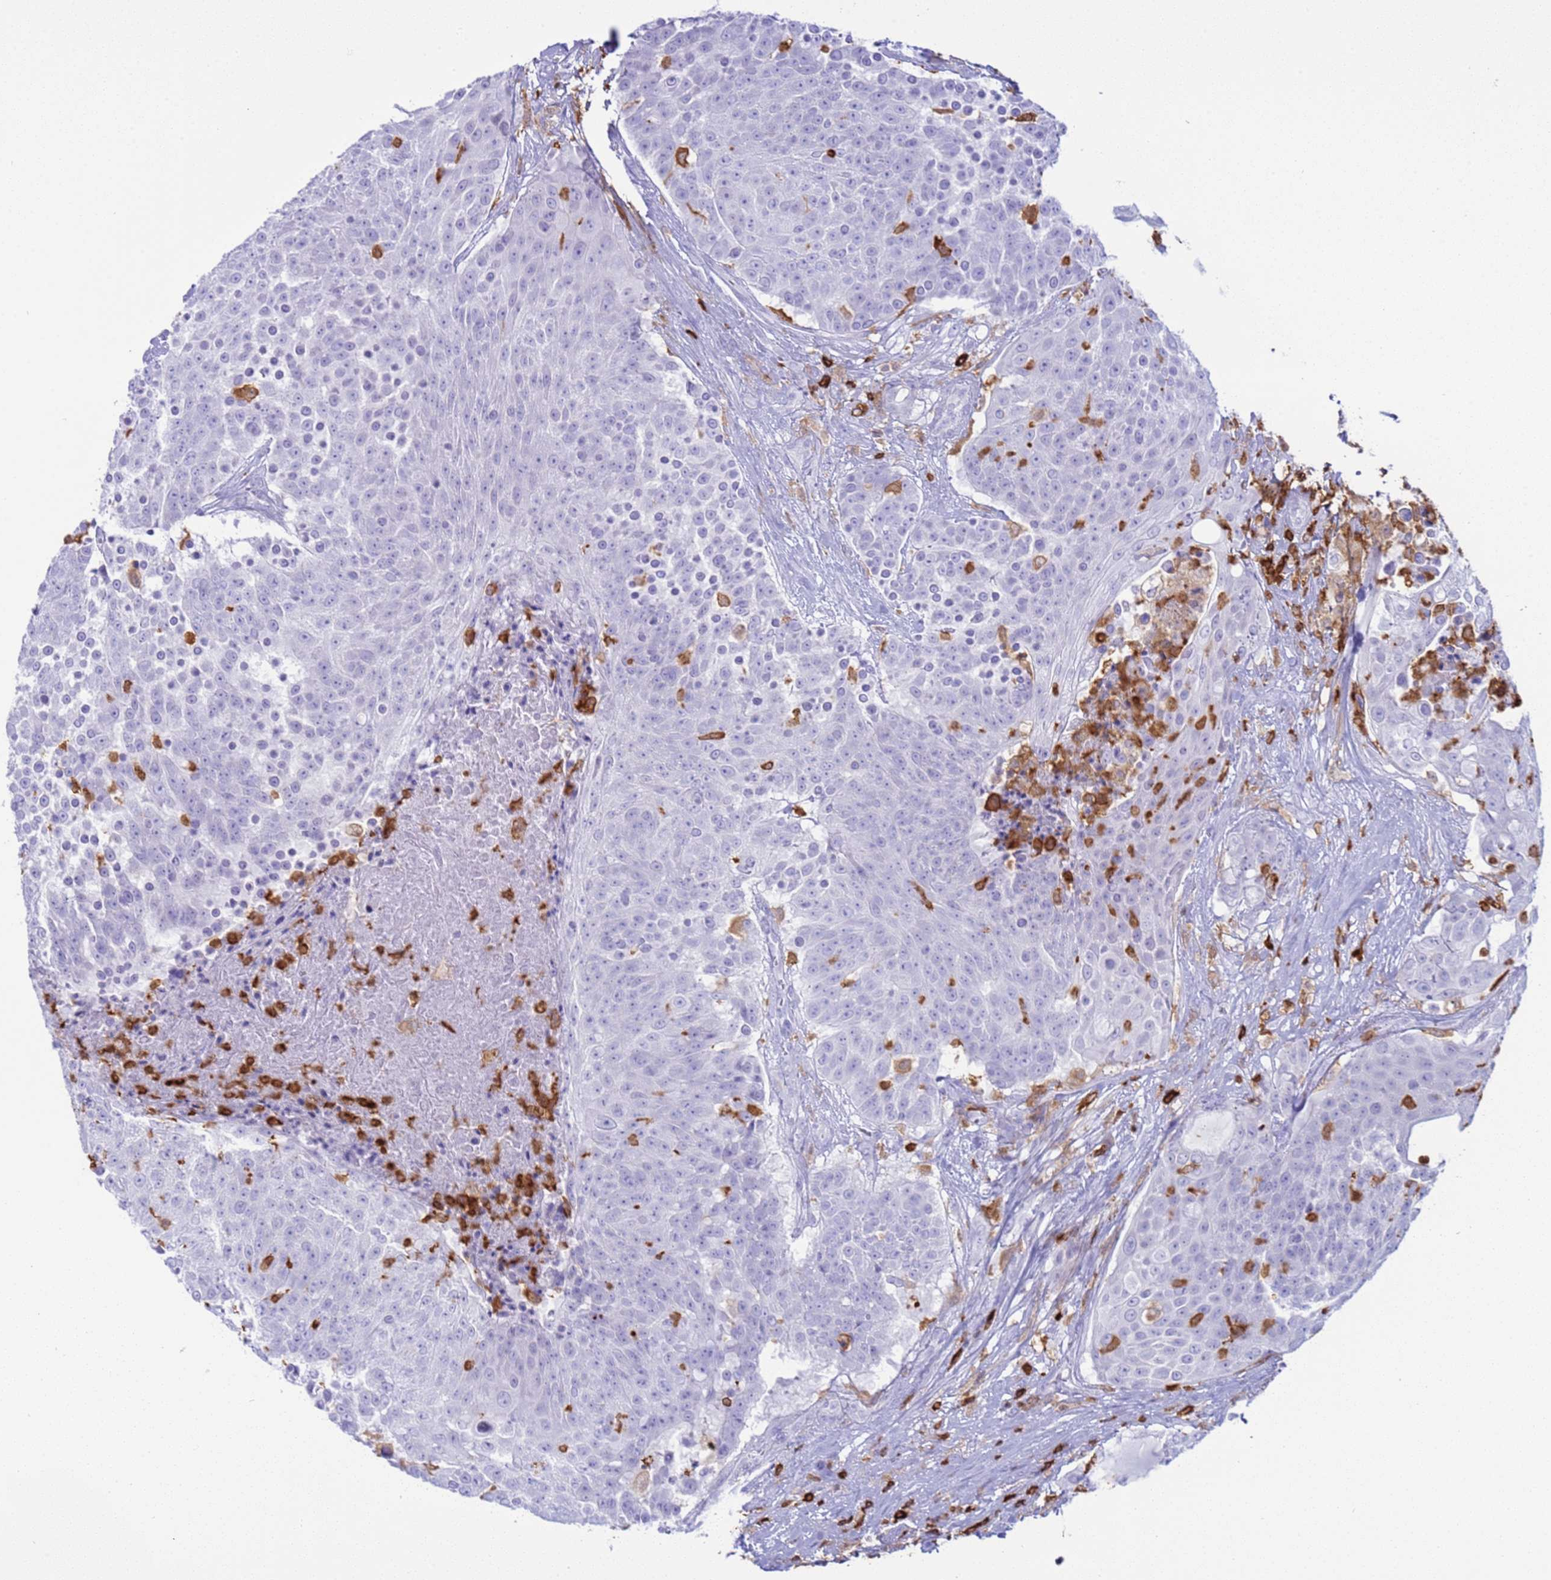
{"staining": {"intensity": "negative", "quantity": "none", "location": "none"}, "tissue": "urothelial cancer", "cell_type": "Tumor cells", "image_type": "cancer", "snomed": [{"axis": "morphology", "description": "Urothelial carcinoma, High grade"}, {"axis": "topography", "description": "Urinary bladder"}], "caption": "DAB immunohistochemical staining of urothelial cancer exhibits no significant positivity in tumor cells.", "gene": "IRF5", "patient": {"sex": "female", "age": 63}}